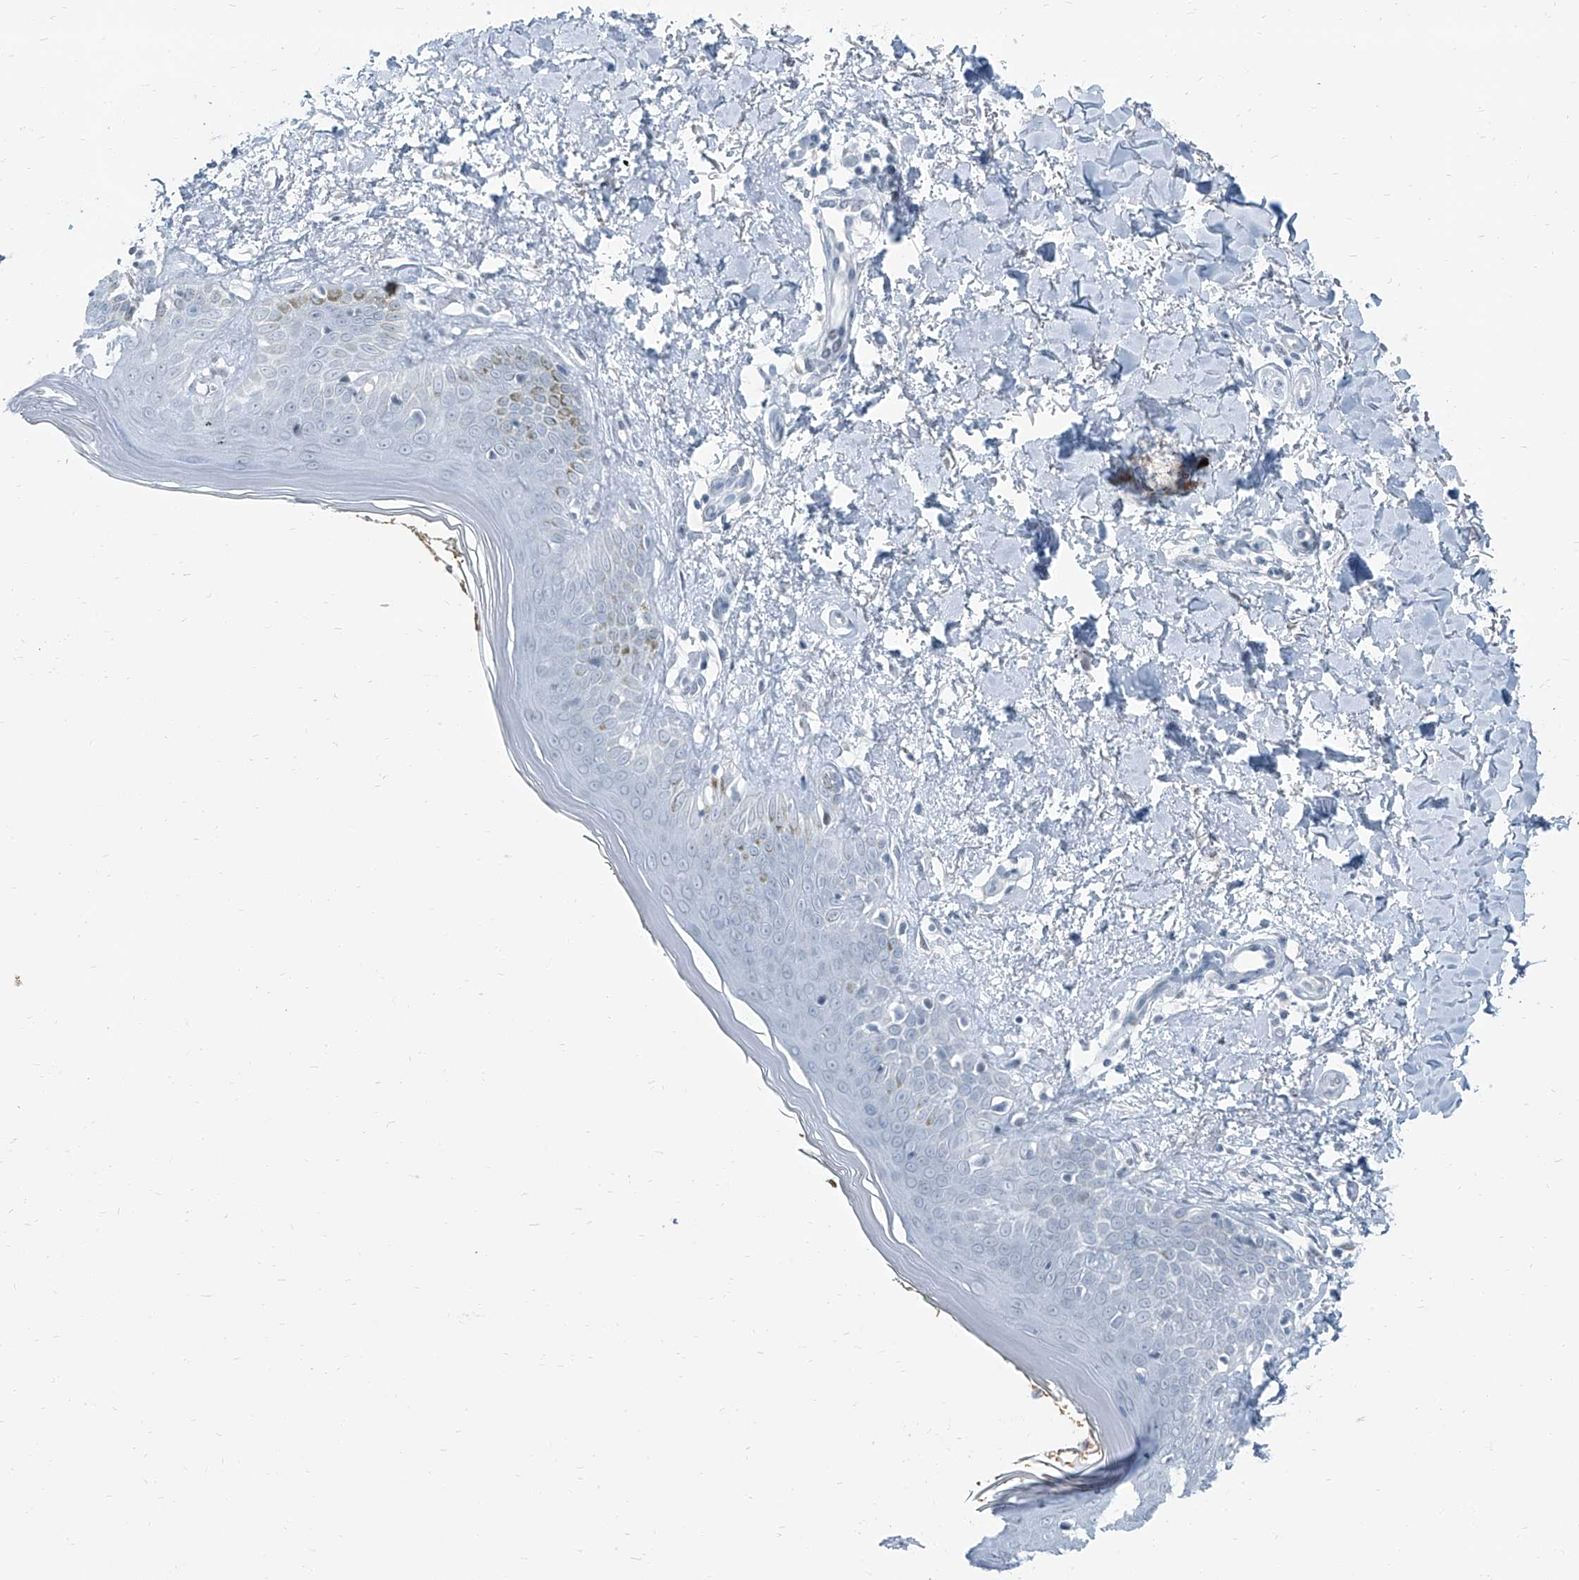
{"staining": {"intensity": "negative", "quantity": "none", "location": "none"}, "tissue": "skin", "cell_type": "Fibroblasts", "image_type": "normal", "snomed": [{"axis": "morphology", "description": "Normal tissue, NOS"}, {"axis": "topography", "description": "Skin"}], "caption": "Fibroblasts show no significant expression in unremarkable skin. Nuclei are stained in blue.", "gene": "RGN", "patient": {"sex": "female", "age": 64}}